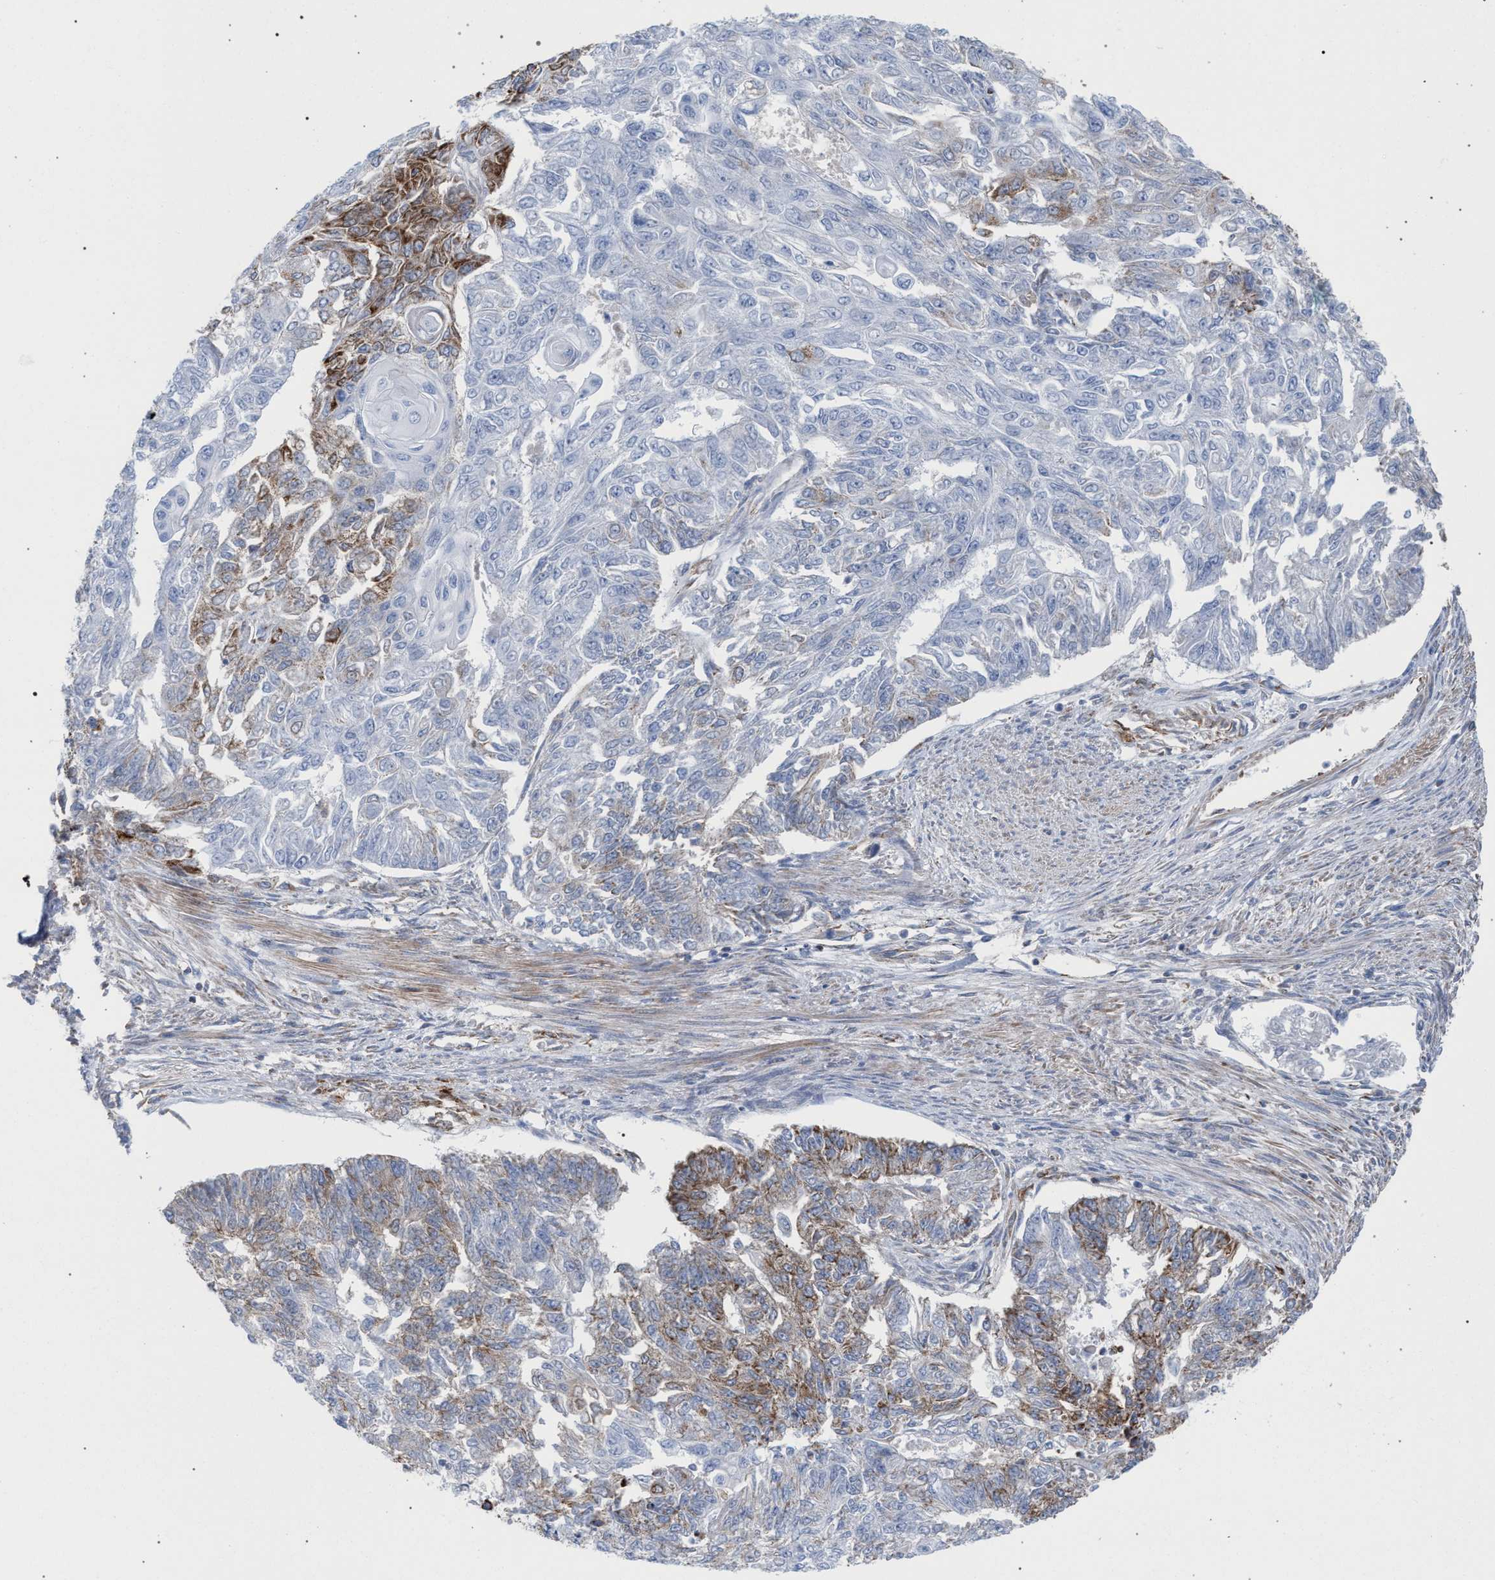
{"staining": {"intensity": "moderate", "quantity": "25%-75%", "location": "cytoplasmic/membranous"}, "tissue": "endometrial cancer", "cell_type": "Tumor cells", "image_type": "cancer", "snomed": [{"axis": "morphology", "description": "Adenocarcinoma, NOS"}, {"axis": "topography", "description": "Endometrium"}], "caption": "Endometrial cancer (adenocarcinoma) stained with IHC demonstrates moderate cytoplasmic/membranous expression in about 25%-75% of tumor cells.", "gene": "ECI2", "patient": {"sex": "female", "age": 32}}